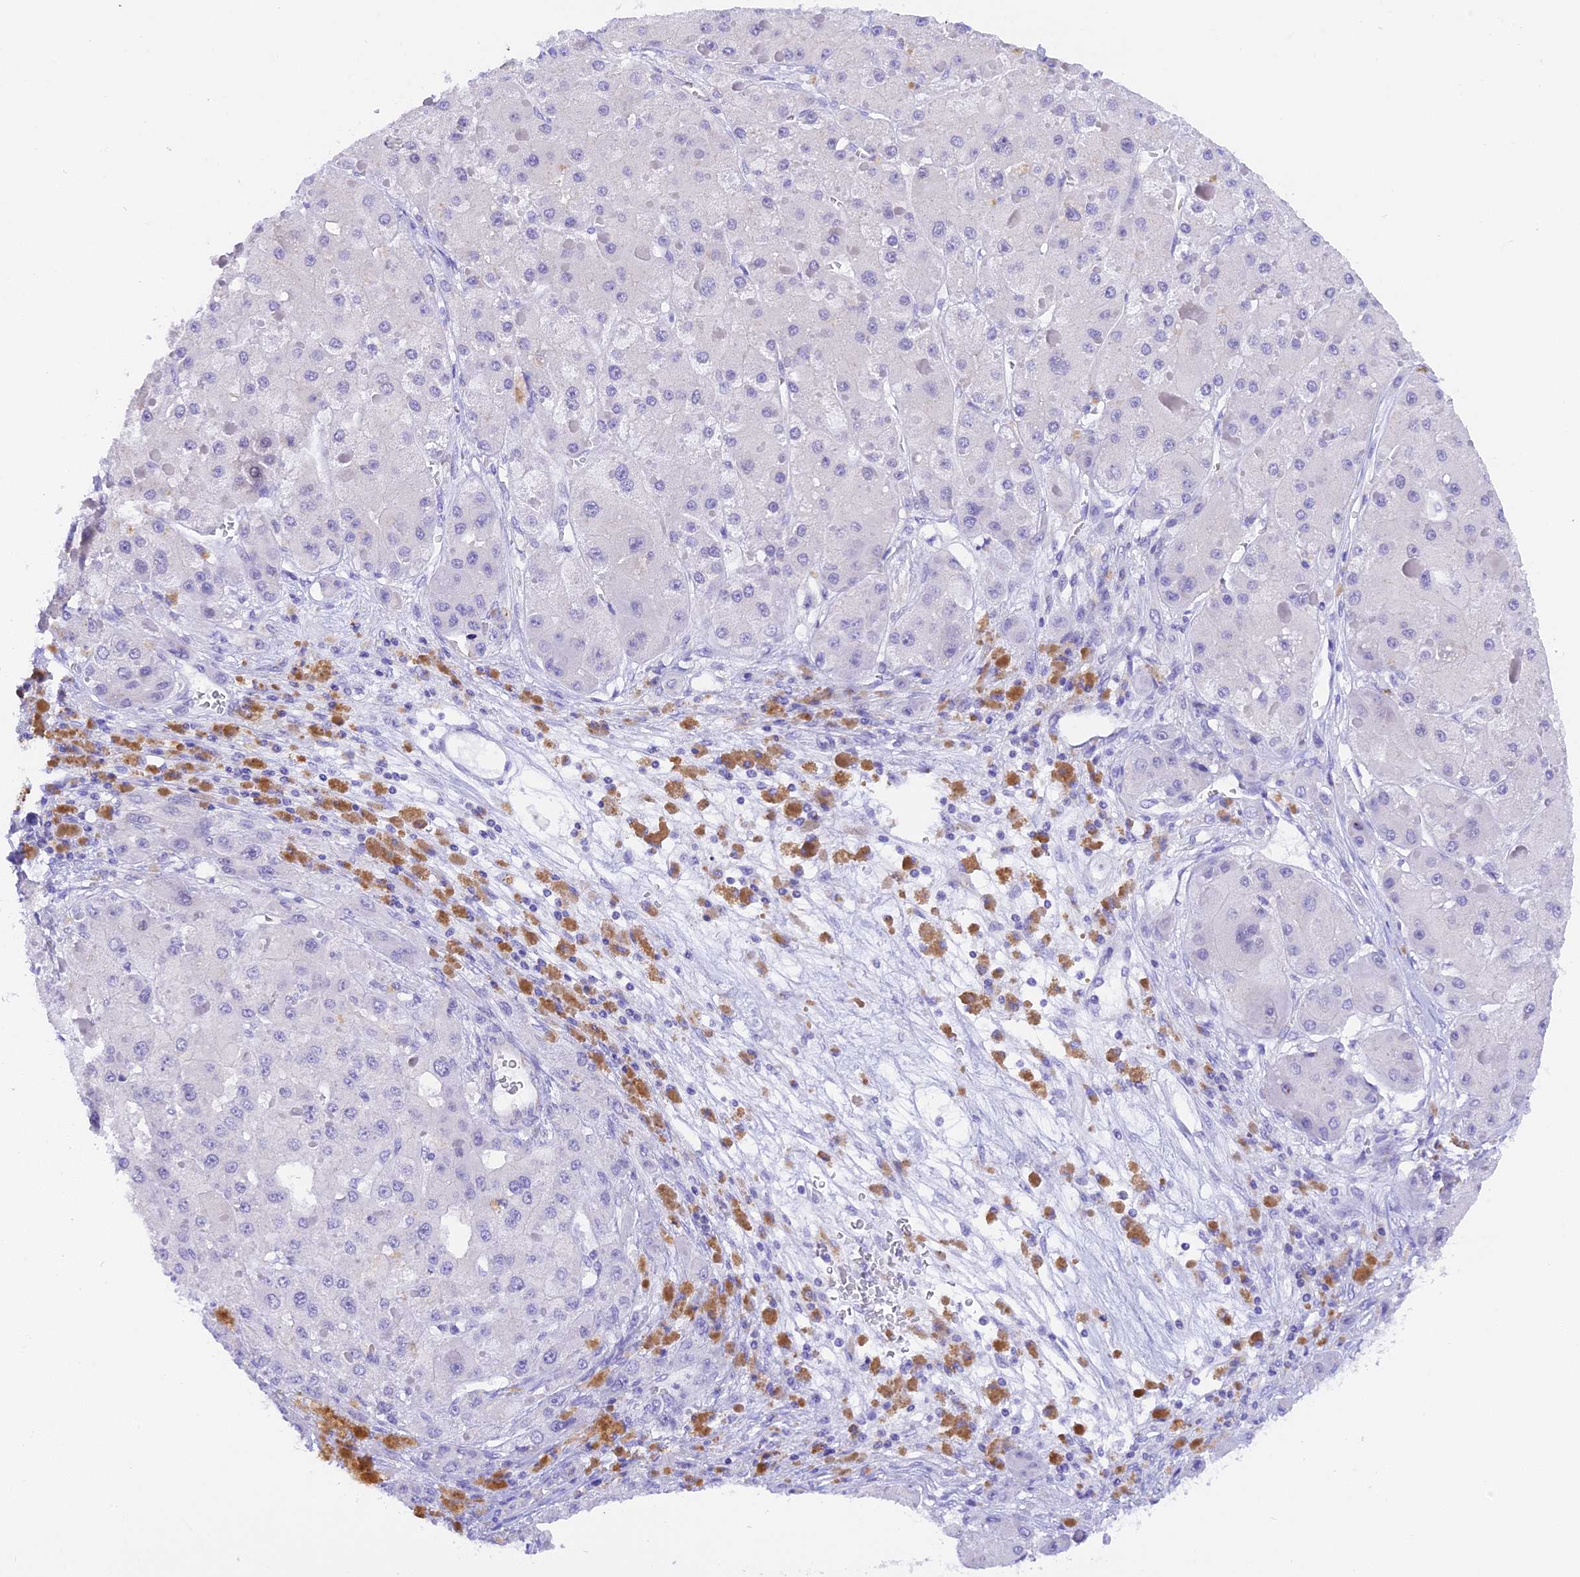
{"staining": {"intensity": "negative", "quantity": "none", "location": "none"}, "tissue": "liver cancer", "cell_type": "Tumor cells", "image_type": "cancer", "snomed": [{"axis": "morphology", "description": "Carcinoma, Hepatocellular, NOS"}, {"axis": "topography", "description": "Liver"}], "caption": "Immunohistochemistry histopathology image of liver cancer stained for a protein (brown), which displays no positivity in tumor cells.", "gene": "COL6A5", "patient": {"sex": "female", "age": 73}}